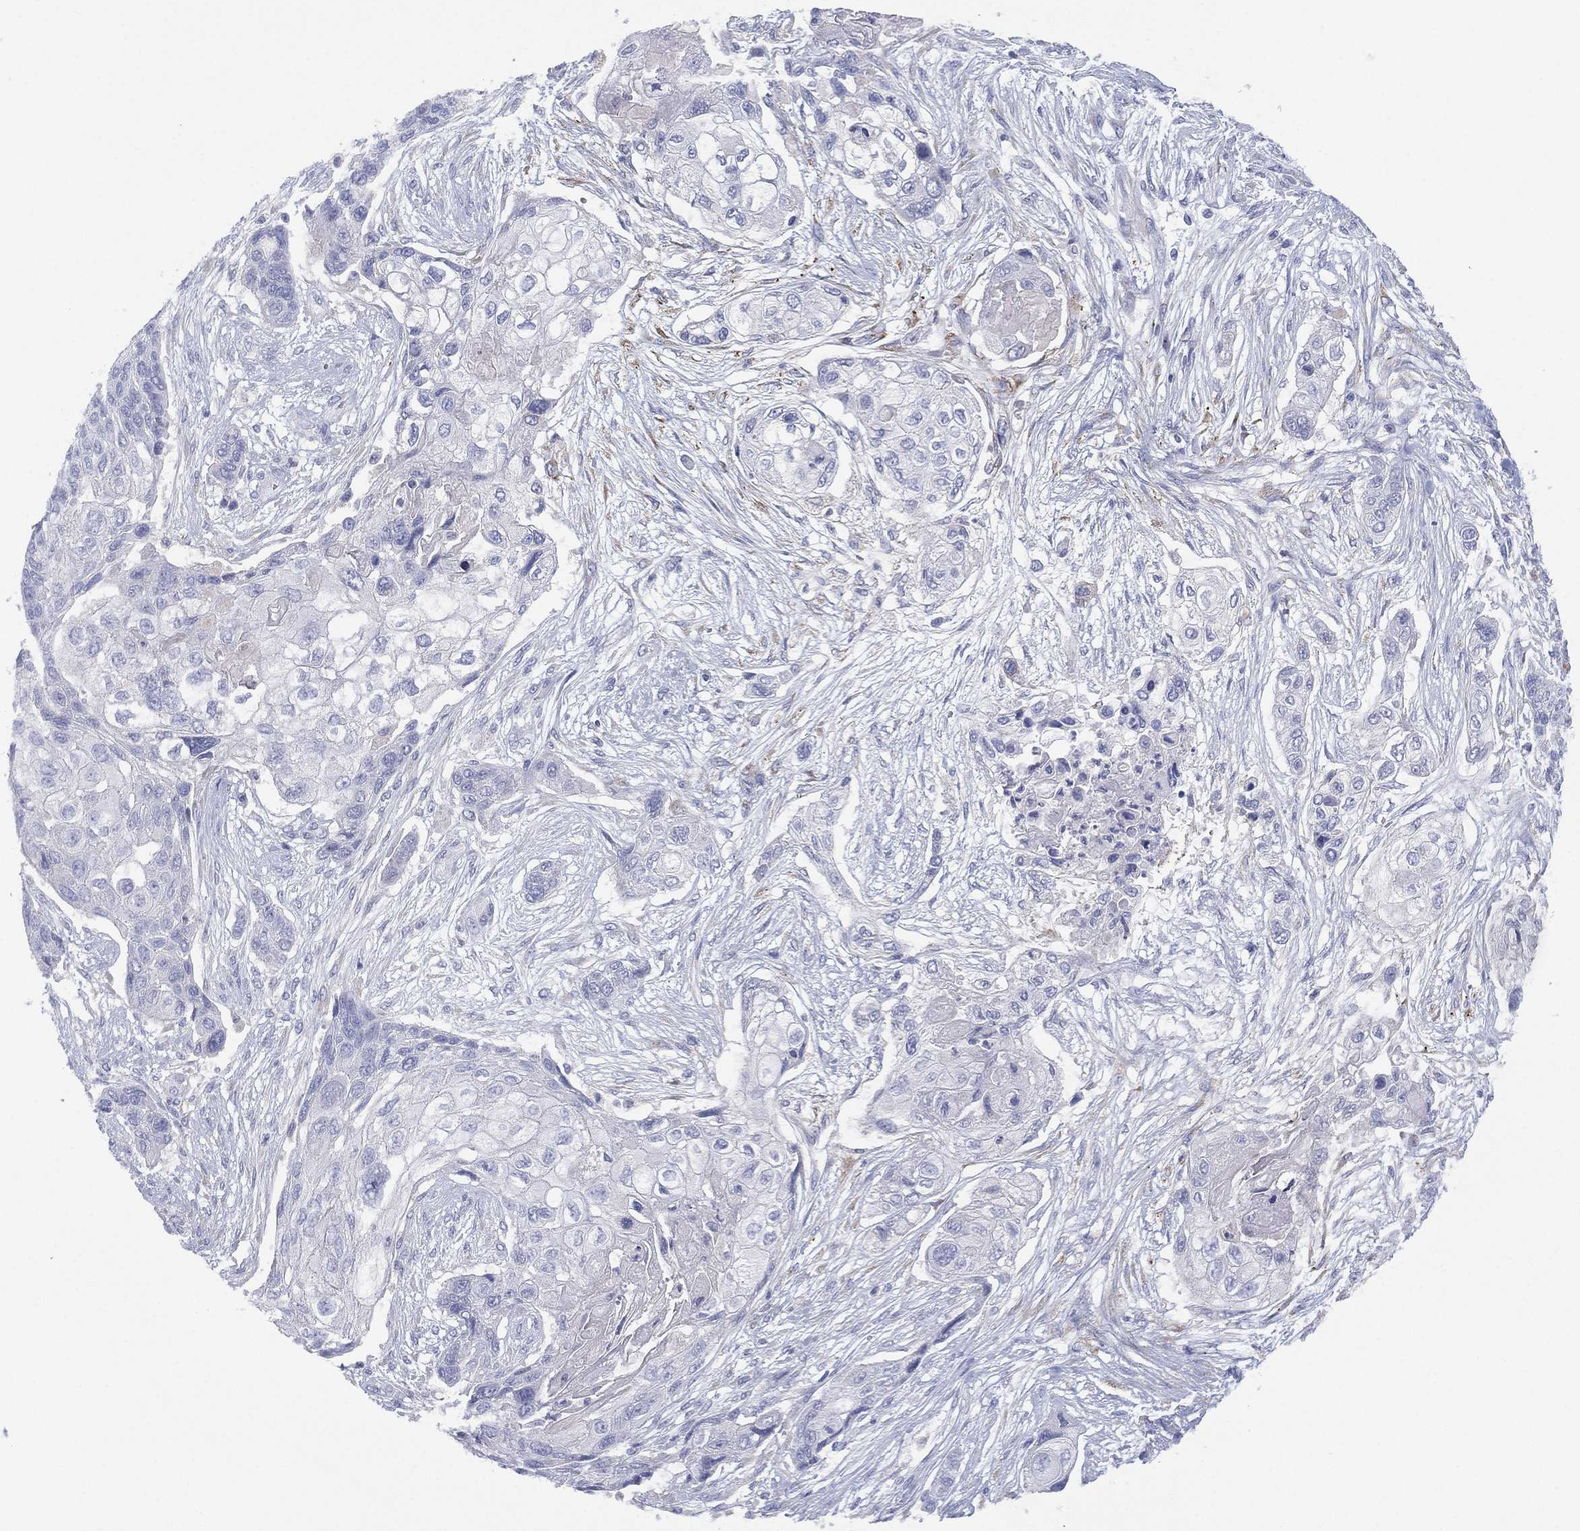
{"staining": {"intensity": "negative", "quantity": "none", "location": "none"}, "tissue": "lung cancer", "cell_type": "Tumor cells", "image_type": "cancer", "snomed": [{"axis": "morphology", "description": "Squamous cell carcinoma, NOS"}, {"axis": "topography", "description": "Lung"}], "caption": "High power microscopy photomicrograph of an IHC histopathology image of lung squamous cell carcinoma, revealing no significant expression in tumor cells.", "gene": "CYP2D6", "patient": {"sex": "male", "age": 69}}